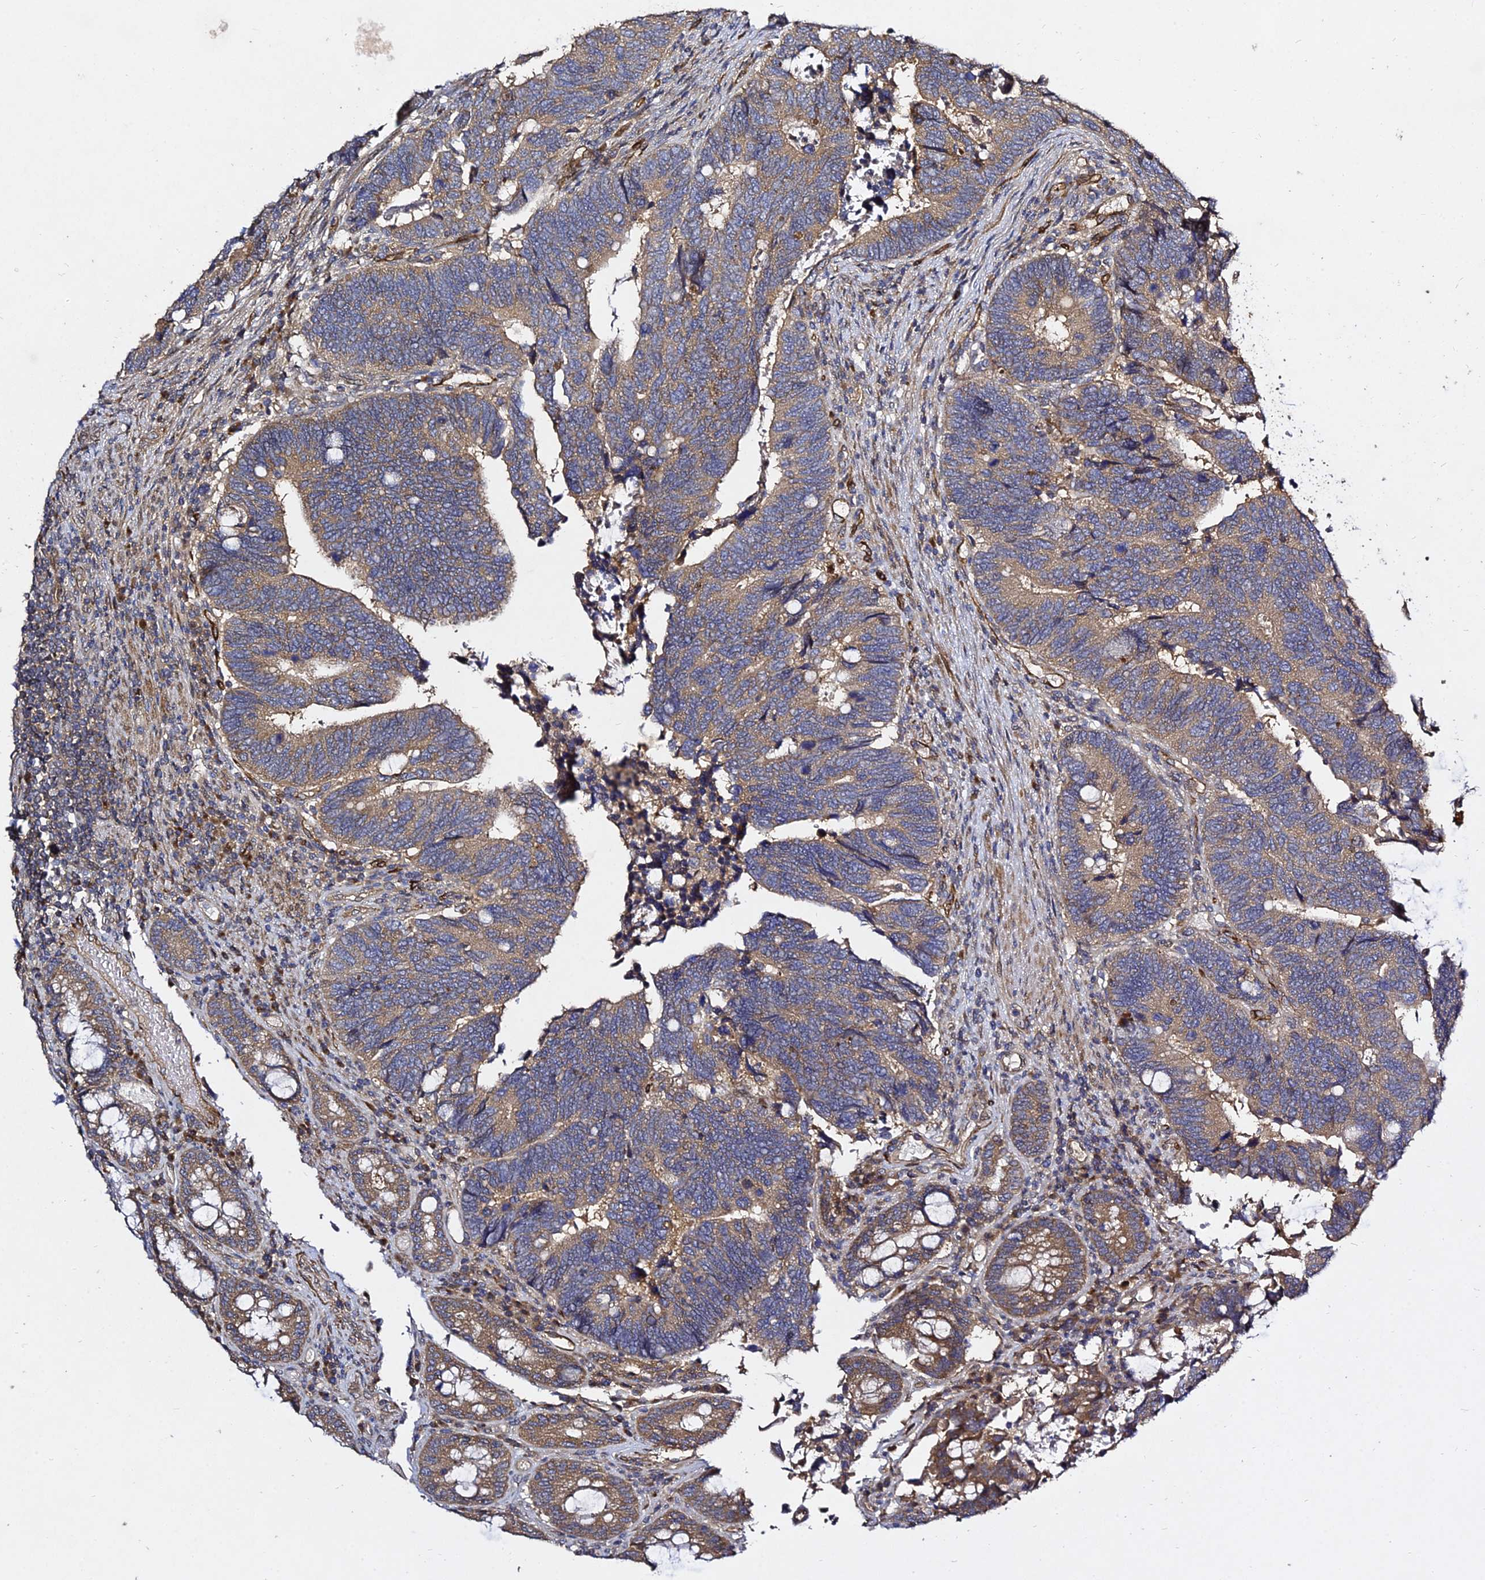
{"staining": {"intensity": "moderate", "quantity": ">75%", "location": "cytoplasmic/membranous"}, "tissue": "colorectal cancer", "cell_type": "Tumor cells", "image_type": "cancer", "snomed": [{"axis": "morphology", "description": "Adenocarcinoma, NOS"}, {"axis": "topography", "description": "Colon"}], "caption": "A photomicrograph of adenocarcinoma (colorectal) stained for a protein shows moderate cytoplasmic/membranous brown staining in tumor cells.", "gene": "GRTP1", "patient": {"sex": "male", "age": 87}}